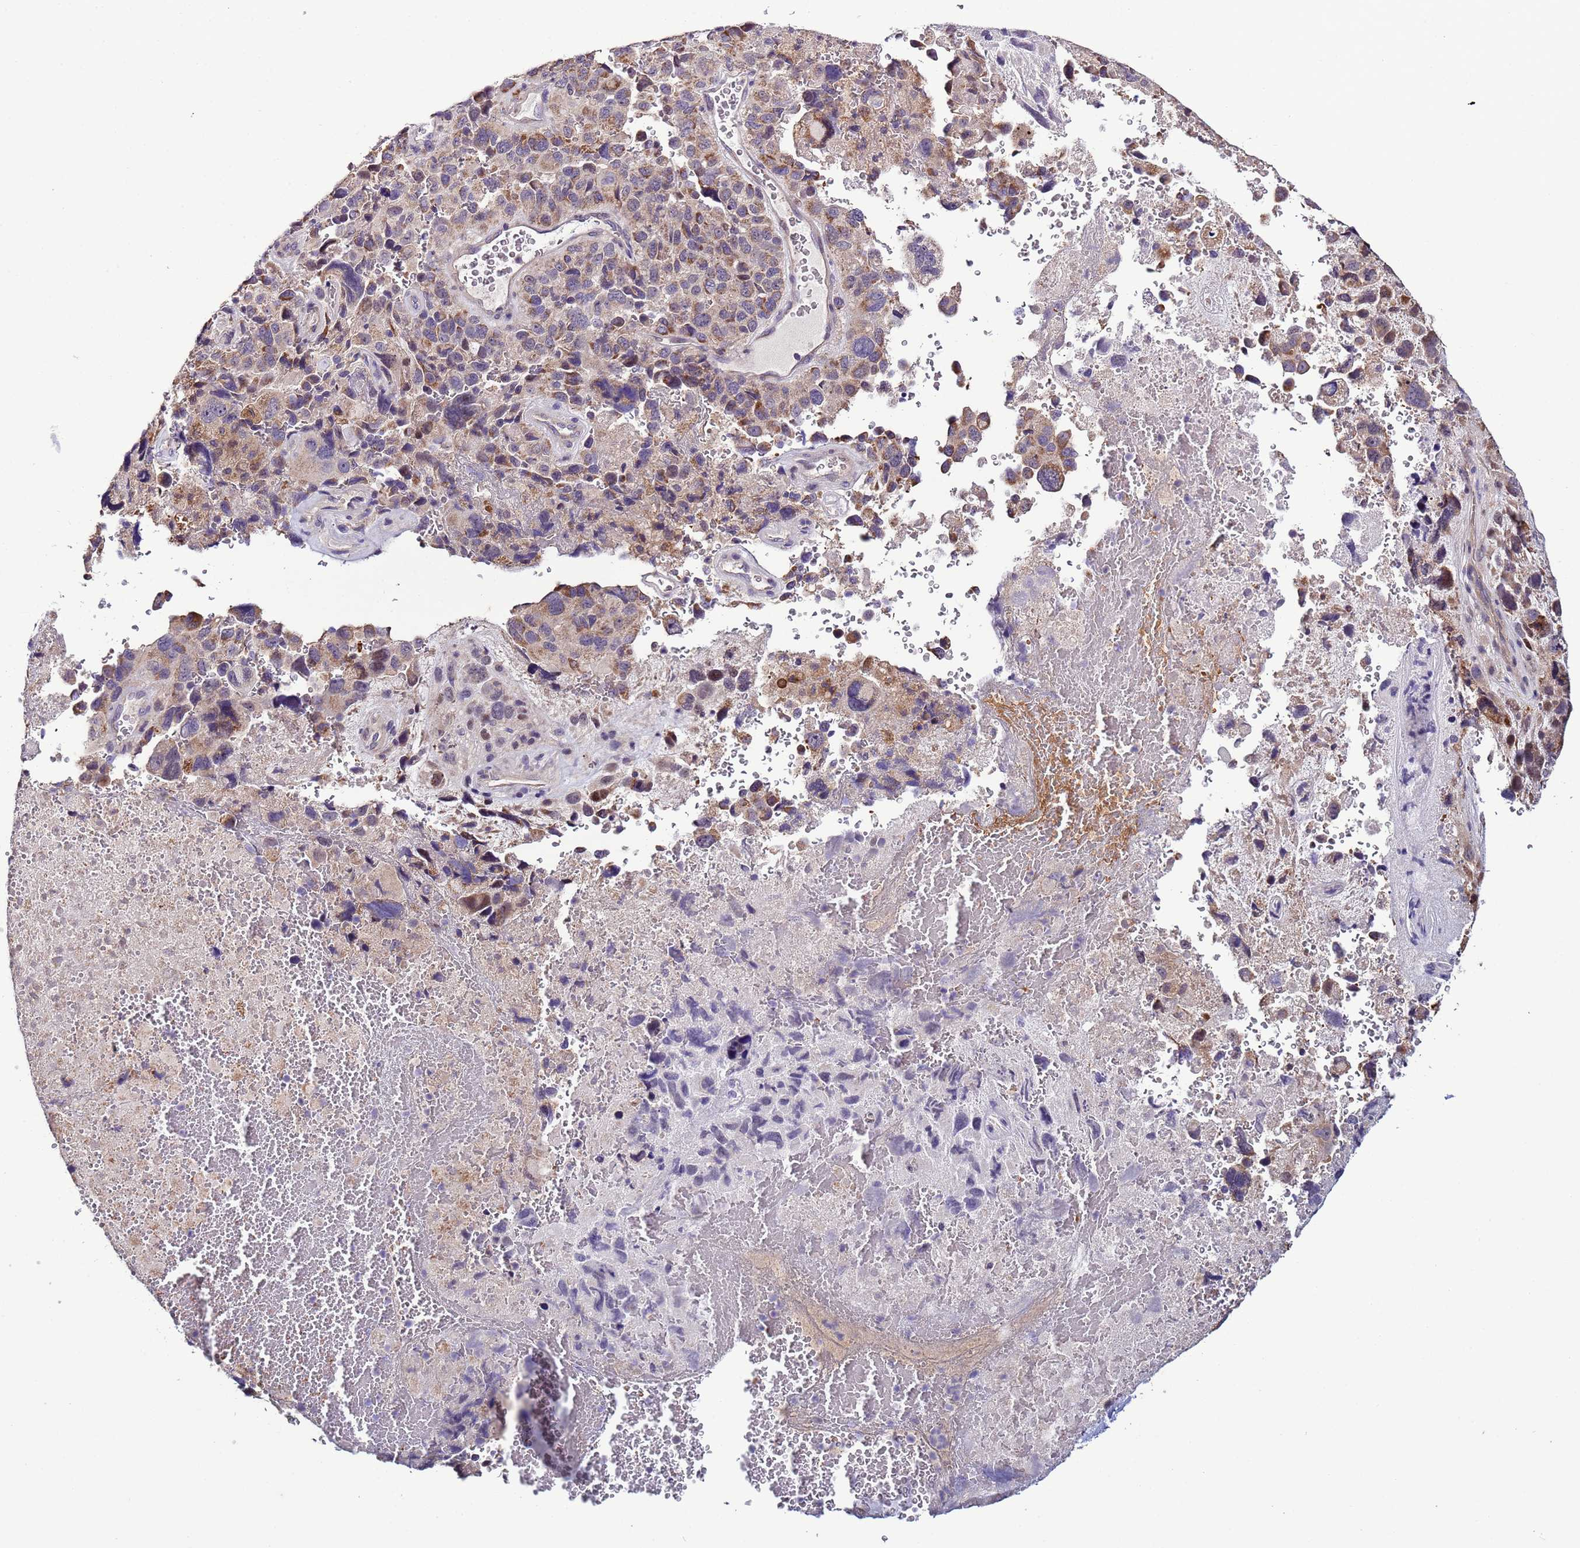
{"staining": {"intensity": "moderate", "quantity": "<25%", "location": "cytoplasmic/membranous,nuclear"}, "tissue": "lung cancer", "cell_type": "Tumor cells", "image_type": "cancer", "snomed": [{"axis": "morphology", "description": "Adenocarcinoma, NOS"}, {"axis": "topography", "description": "Lung"}], "caption": "Lung cancer (adenocarcinoma) was stained to show a protein in brown. There is low levels of moderate cytoplasmic/membranous and nuclear positivity in about <25% of tumor cells. The protein of interest is shown in brown color, while the nuclei are stained blue.", "gene": "CLHC1", "patient": {"sex": "male", "age": 67}}